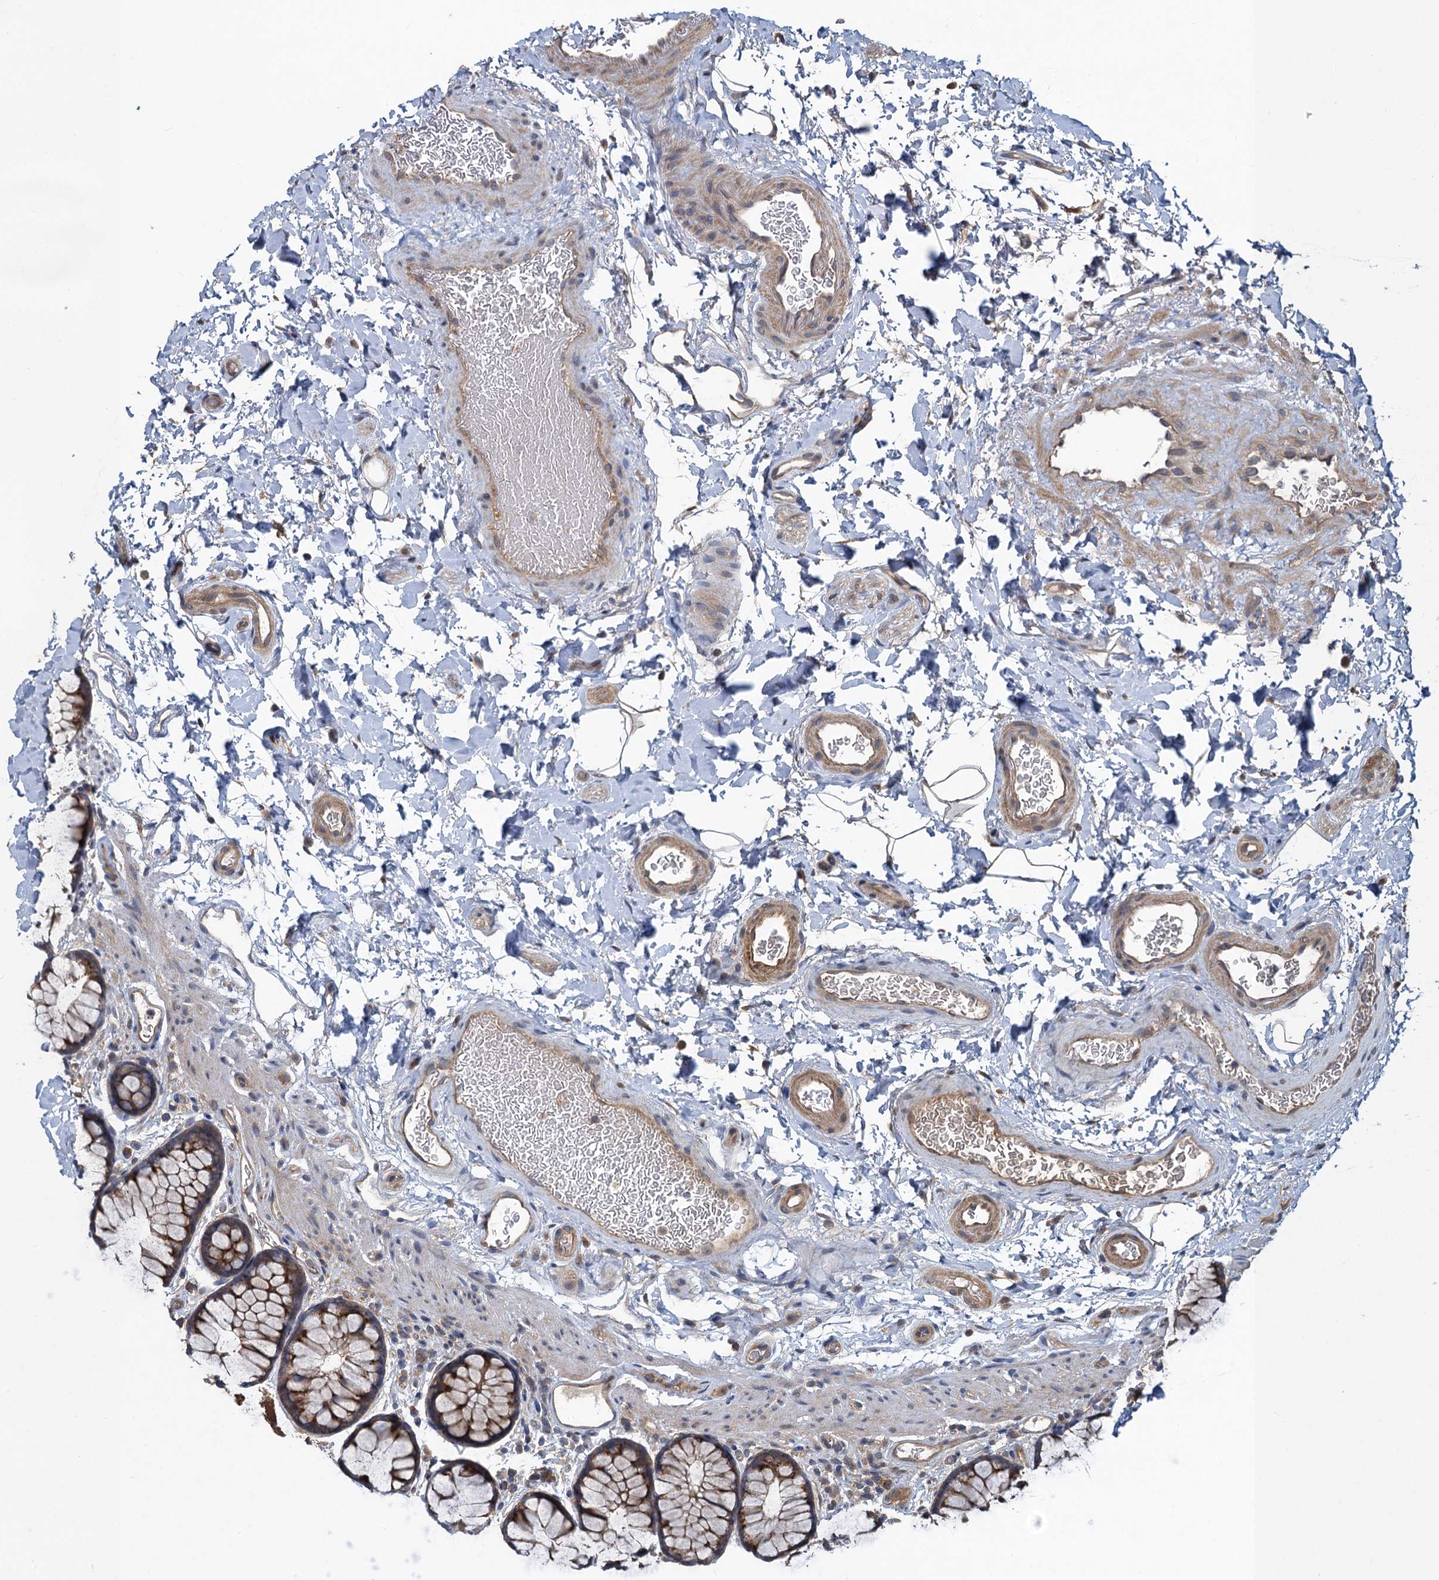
{"staining": {"intensity": "weak", "quantity": ">75%", "location": "cytoplasmic/membranous"}, "tissue": "colon", "cell_type": "Endothelial cells", "image_type": "normal", "snomed": [{"axis": "morphology", "description": "Normal tissue, NOS"}, {"axis": "topography", "description": "Colon"}], "caption": "This image shows immunohistochemistry staining of normal human colon, with low weak cytoplasmic/membranous staining in approximately >75% of endothelial cells.", "gene": "SNAP29", "patient": {"sex": "female", "age": 82}}